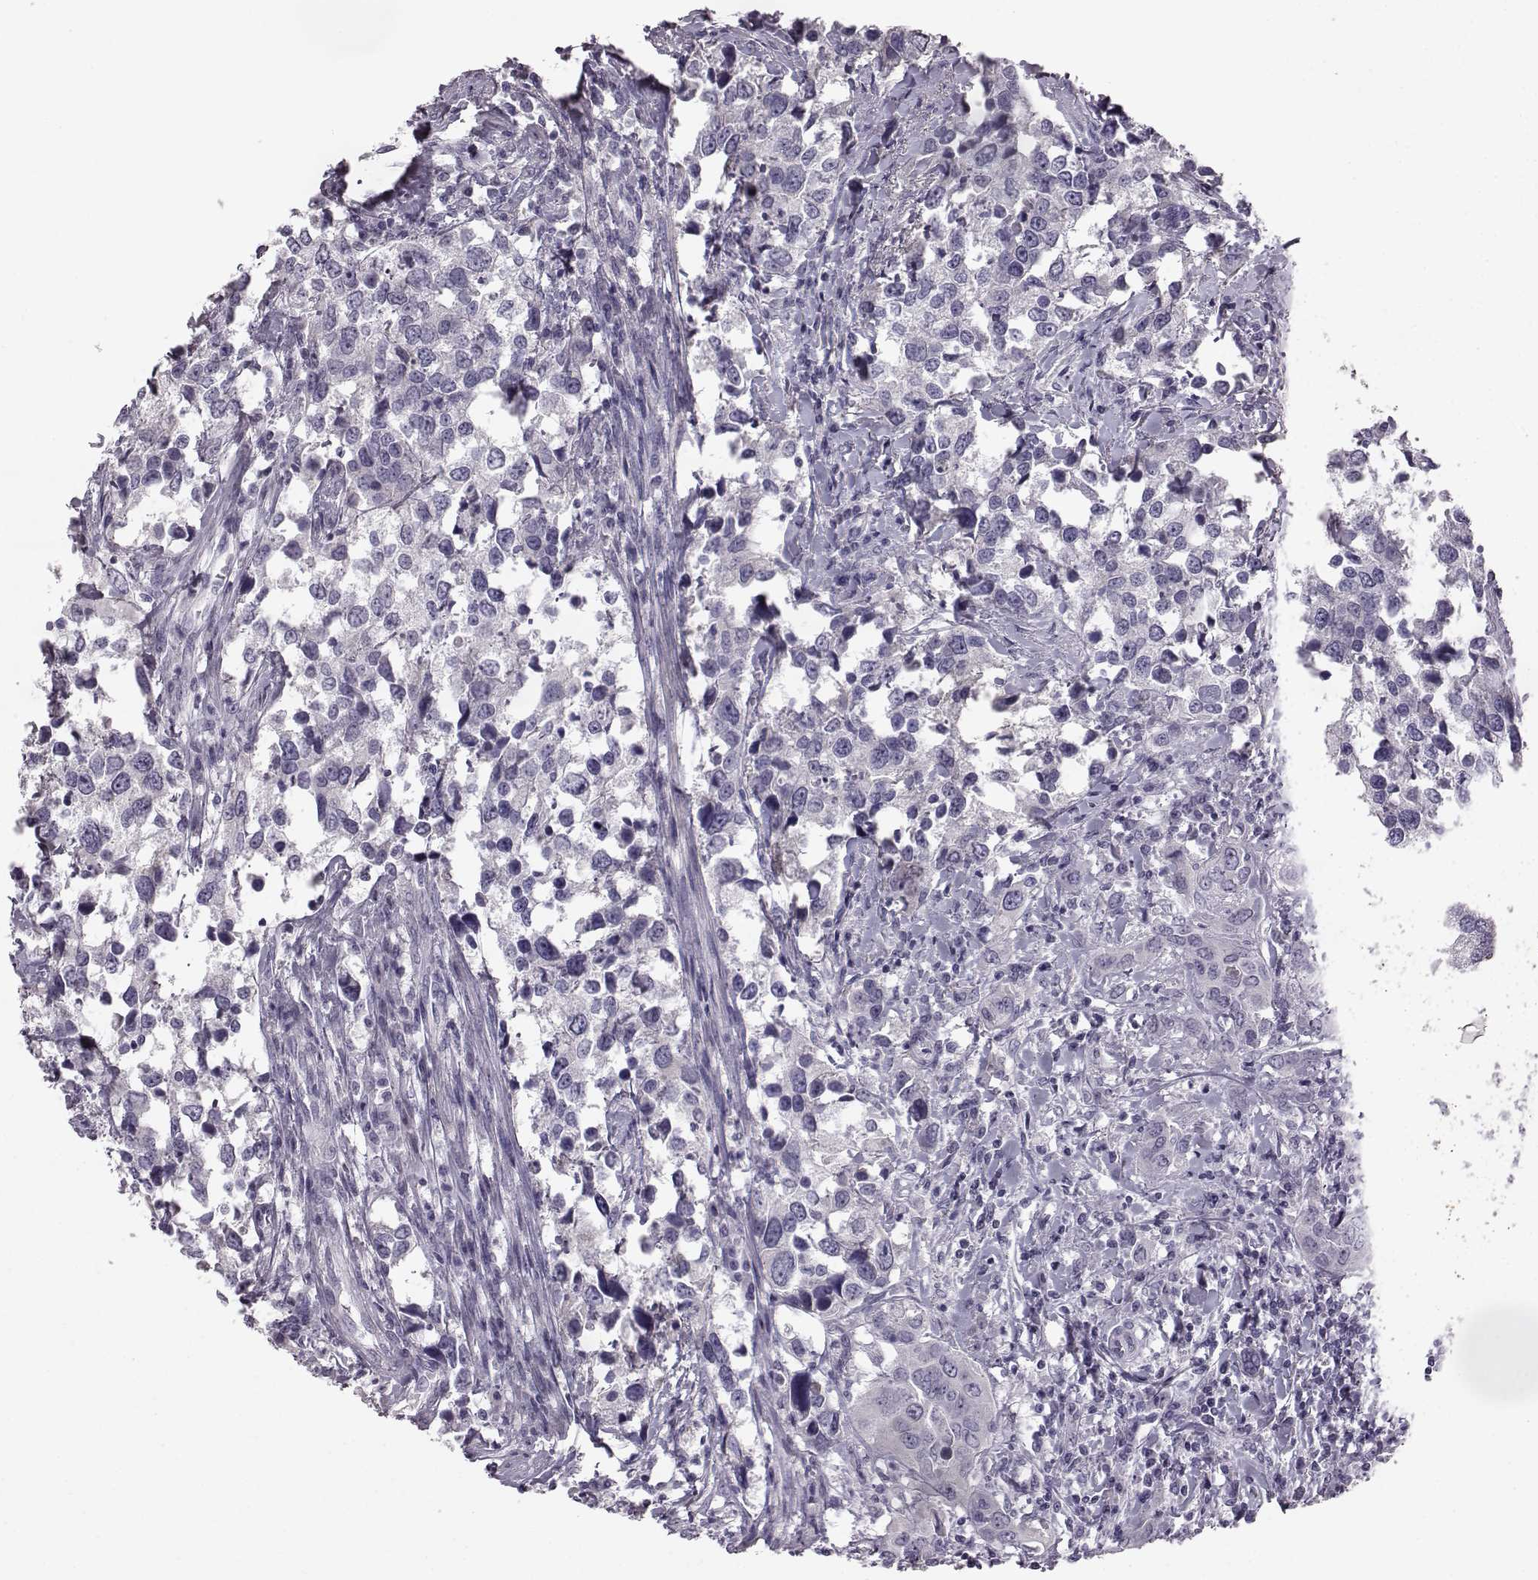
{"staining": {"intensity": "negative", "quantity": "none", "location": "none"}, "tissue": "urothelial cancer", "cell_type": "Tumor cells", "image_type": "cancer", "snomed": [{"axis": "morphology", "description": "Urothelial carcinoma, NOS"}, {"axis": "morphology", "description": "Urothelial carcinoma, High grade"}, {"axis": "topography", "description": "Urinary bladder"}], "caption": "The image demonstrates no staining of tumor cells in transitional cell carcinoma.", "gene": "ODAD4", "patient": {"sex": "male", "age": 63}}